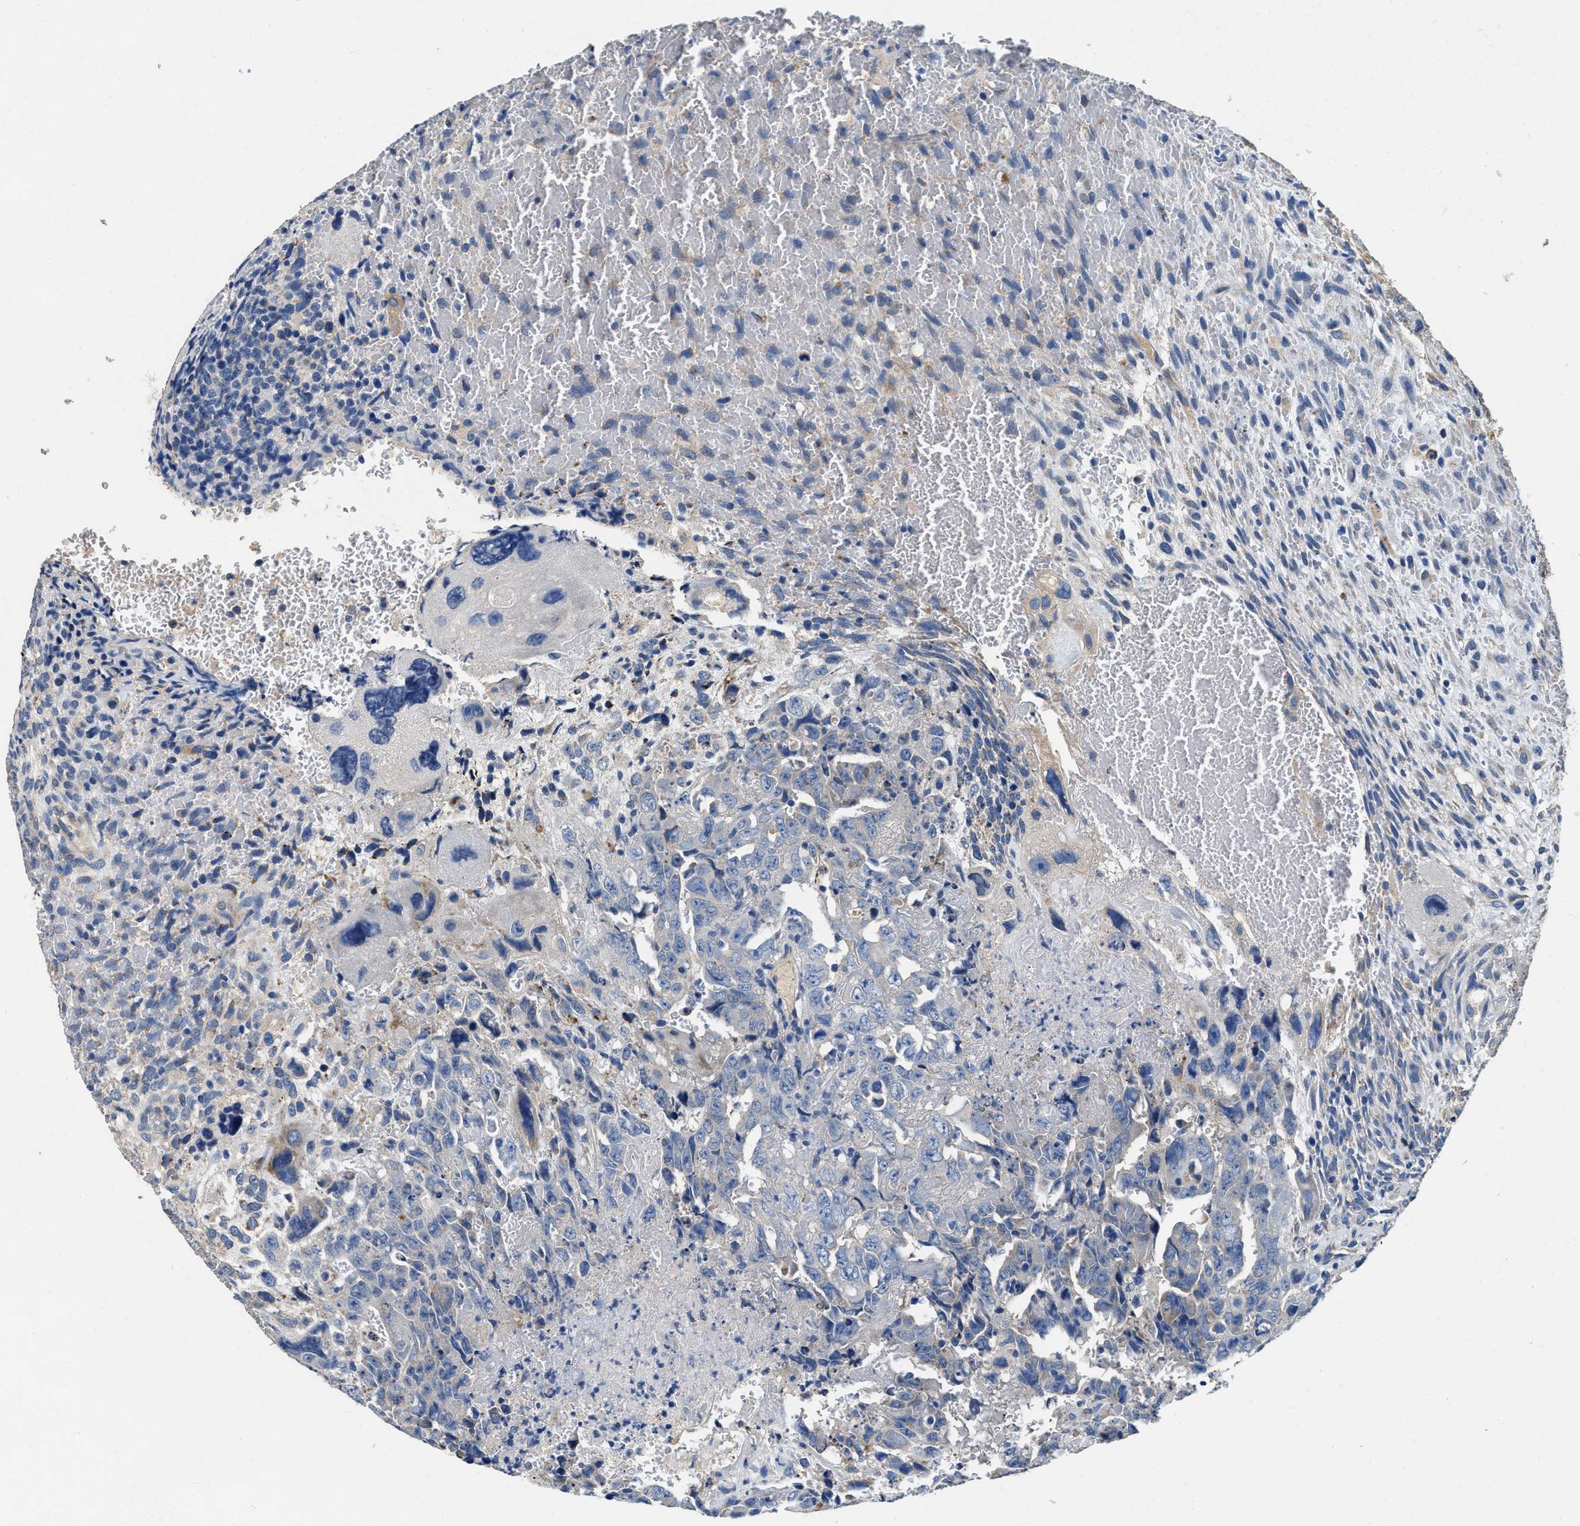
{"staining": {"intensity": "negative", "quantity": "none", "location": "none"}, "tissue": "testis cancer", "cell_type": "Tumor cells", "image_type": "cancer", "snomed": [{"axis": "morphology", "description": "Carcinoma, Embryonal, NOS"}, {"axis": "topography", "description": "Testis"}], "caption": "Histopathology image shows no significant protein expression in tumor cells of embryonal carcinoma (testis).", "gene": "PEG10", "patient": {"sex": "male", "age": 28}}